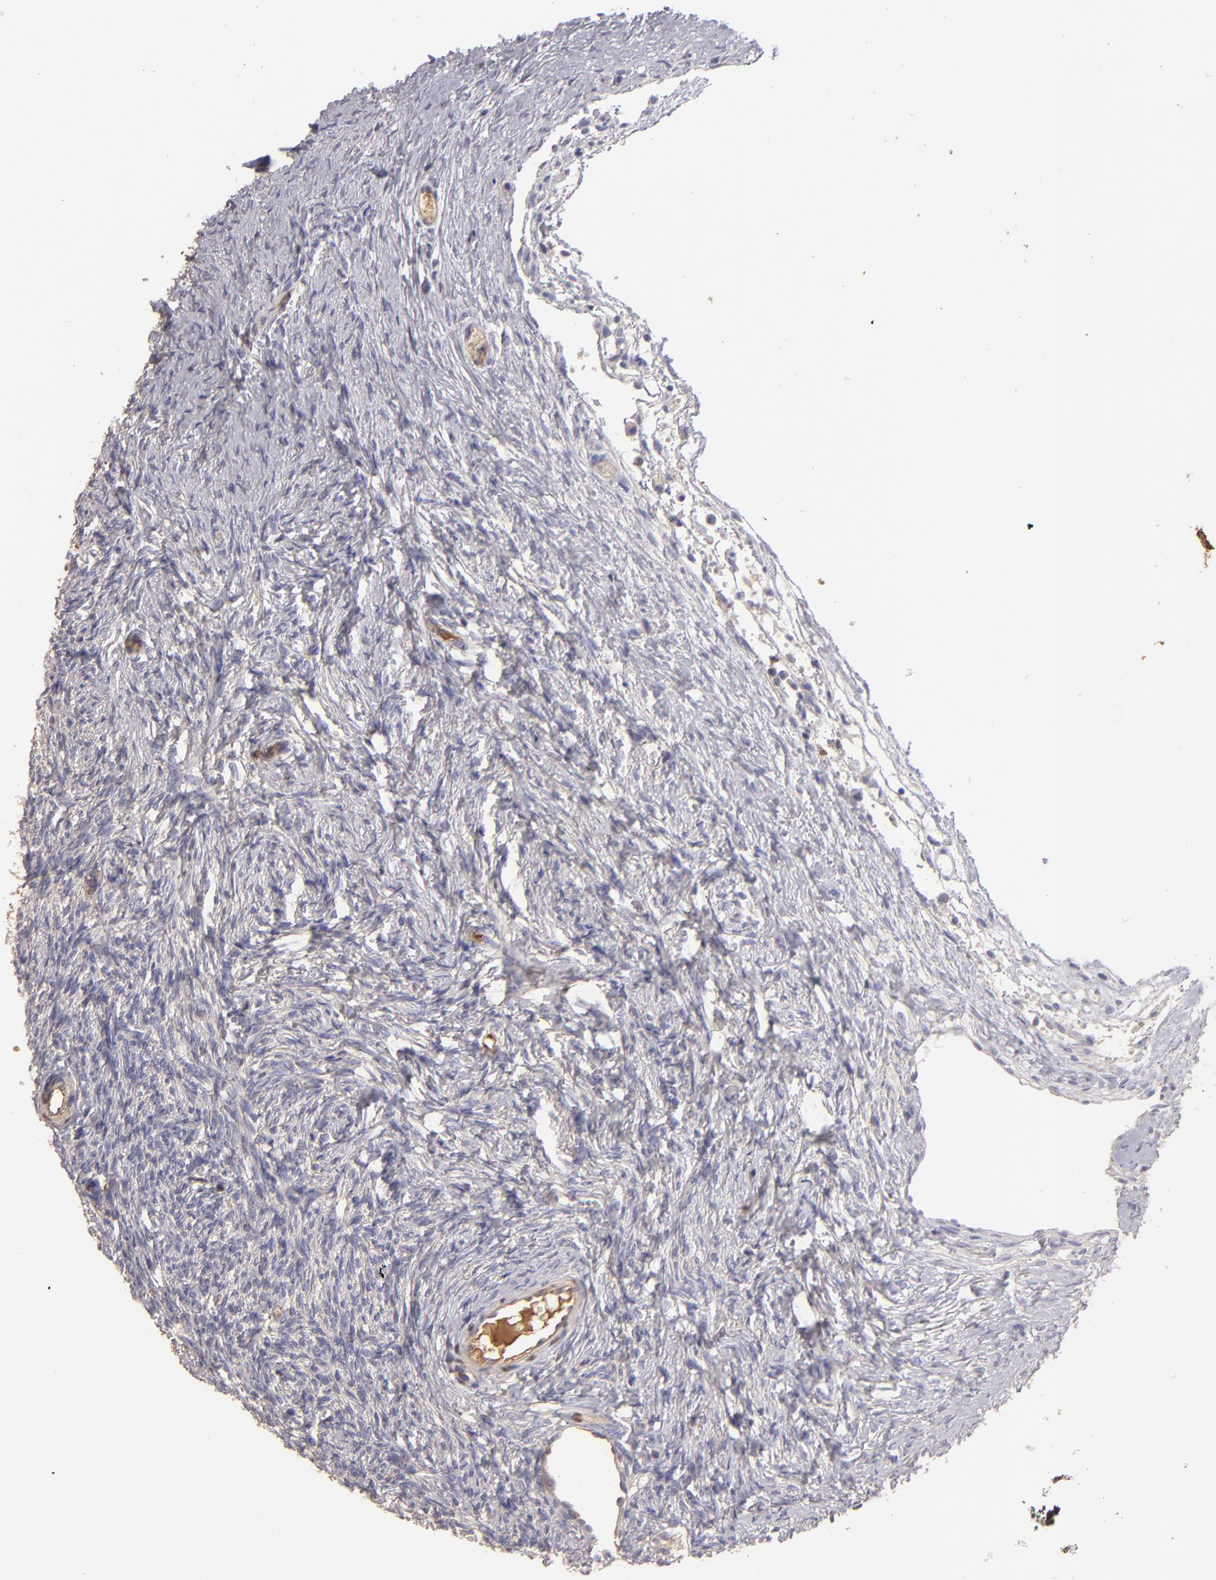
{"staining": {"intensity": "negative", "quantity": "none", "location": "none"}, "tissue": "ovary", "cell_type": "Ovarian stroma cells", "image_type": "normal", "snomed": [{"axis": "morphology", "description": "Normal tissue, NOS"}, {"axis": "topography", "description": "Ovary"}], "caption": "The immunohistochemistry micrograph has no significant expression in ovarian stroma cells of ovary.", "gene": "ABCC4", "patient": {"sex": "female", "age": 32}}